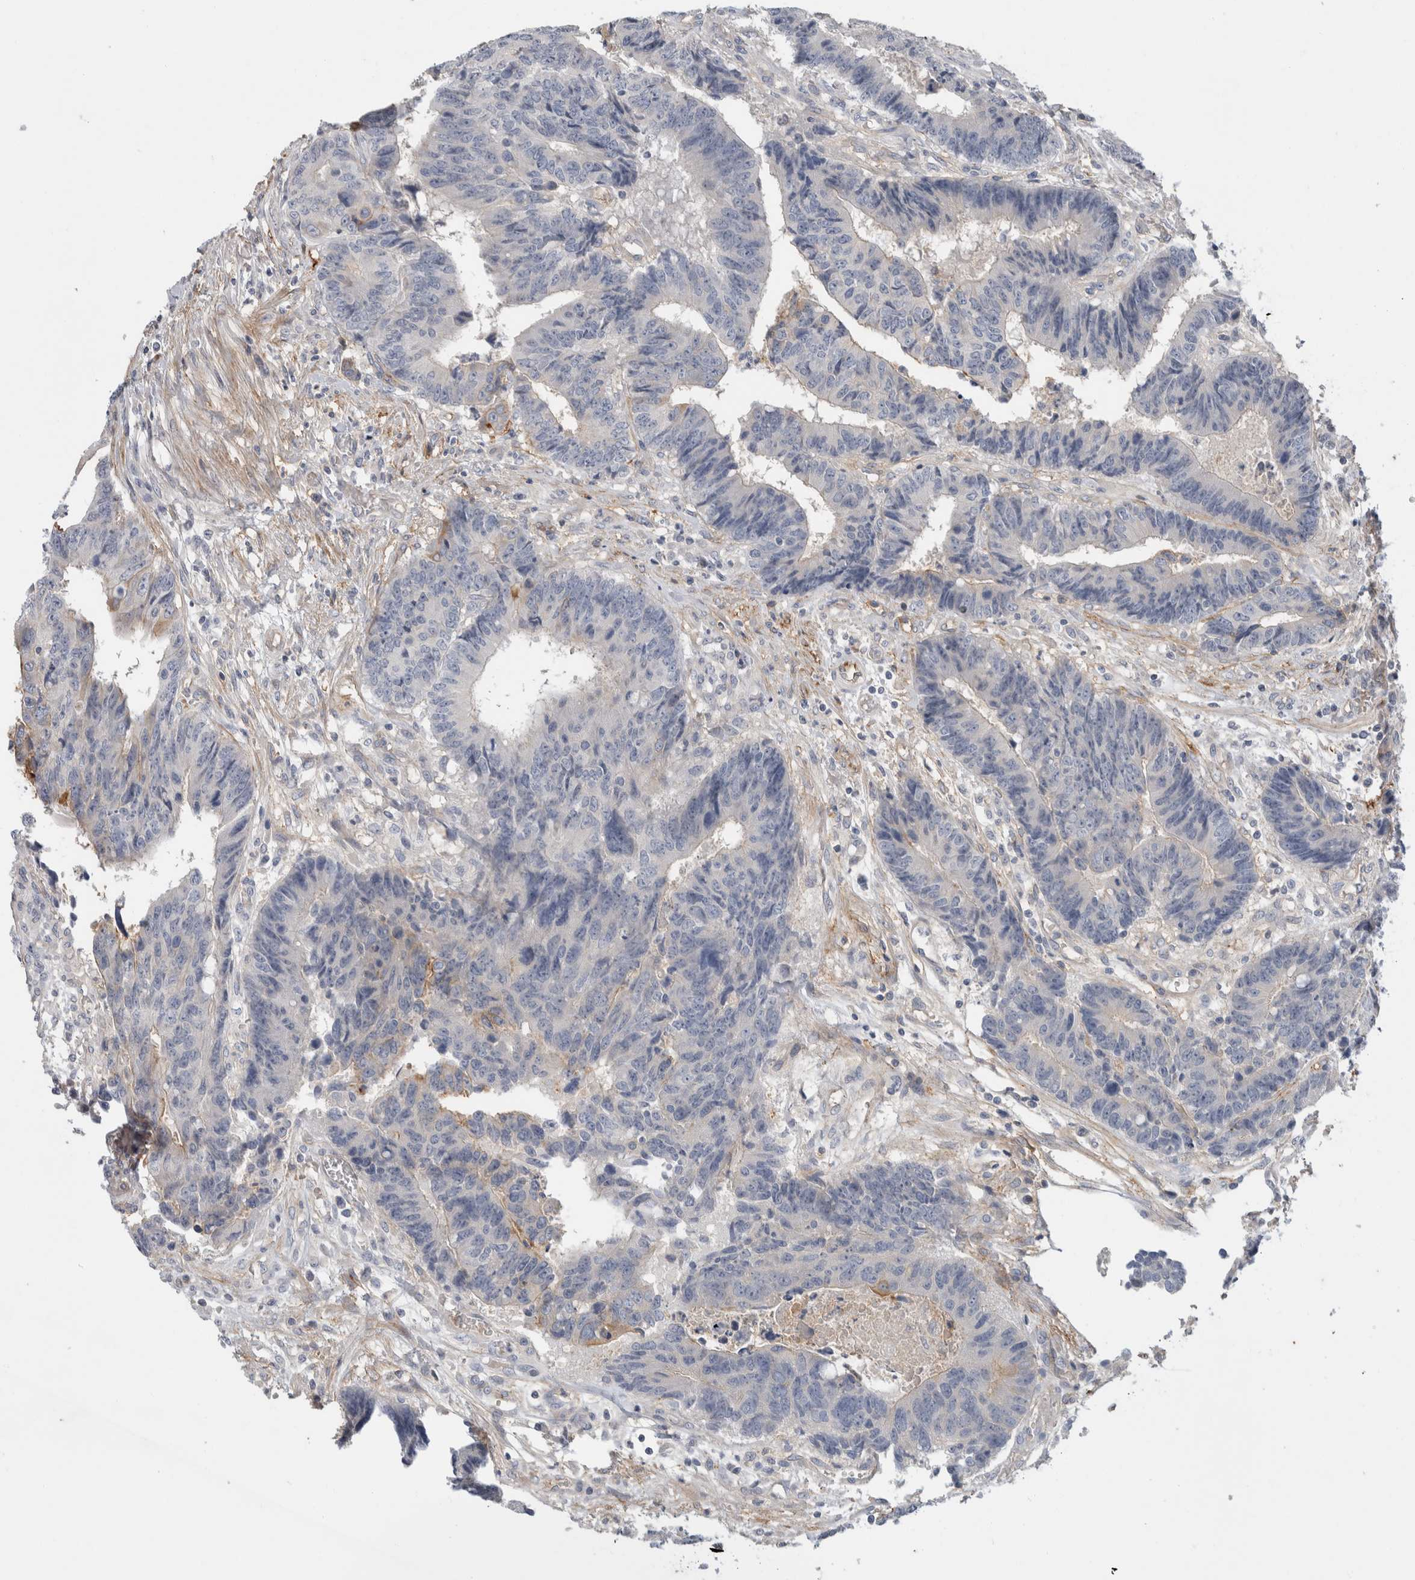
{"staining": {"intensity": "negative", "quantity": "none", "location": "none"}, "tissue": "colorectal cancer", "cell_type": "Tumor cells", "image_type": "cancer", "snomed": [{"axis": "morphology", "description": "Adenocarcinoma, NOS"}, {"axis": "topography", "description": "Rectum"}], "caption": "Tumor cells show no significant protein expression in colorectal cancer (adenocarcinoma).", "gene": "CD55", "patient": {"sex": "male", "age": 84}}